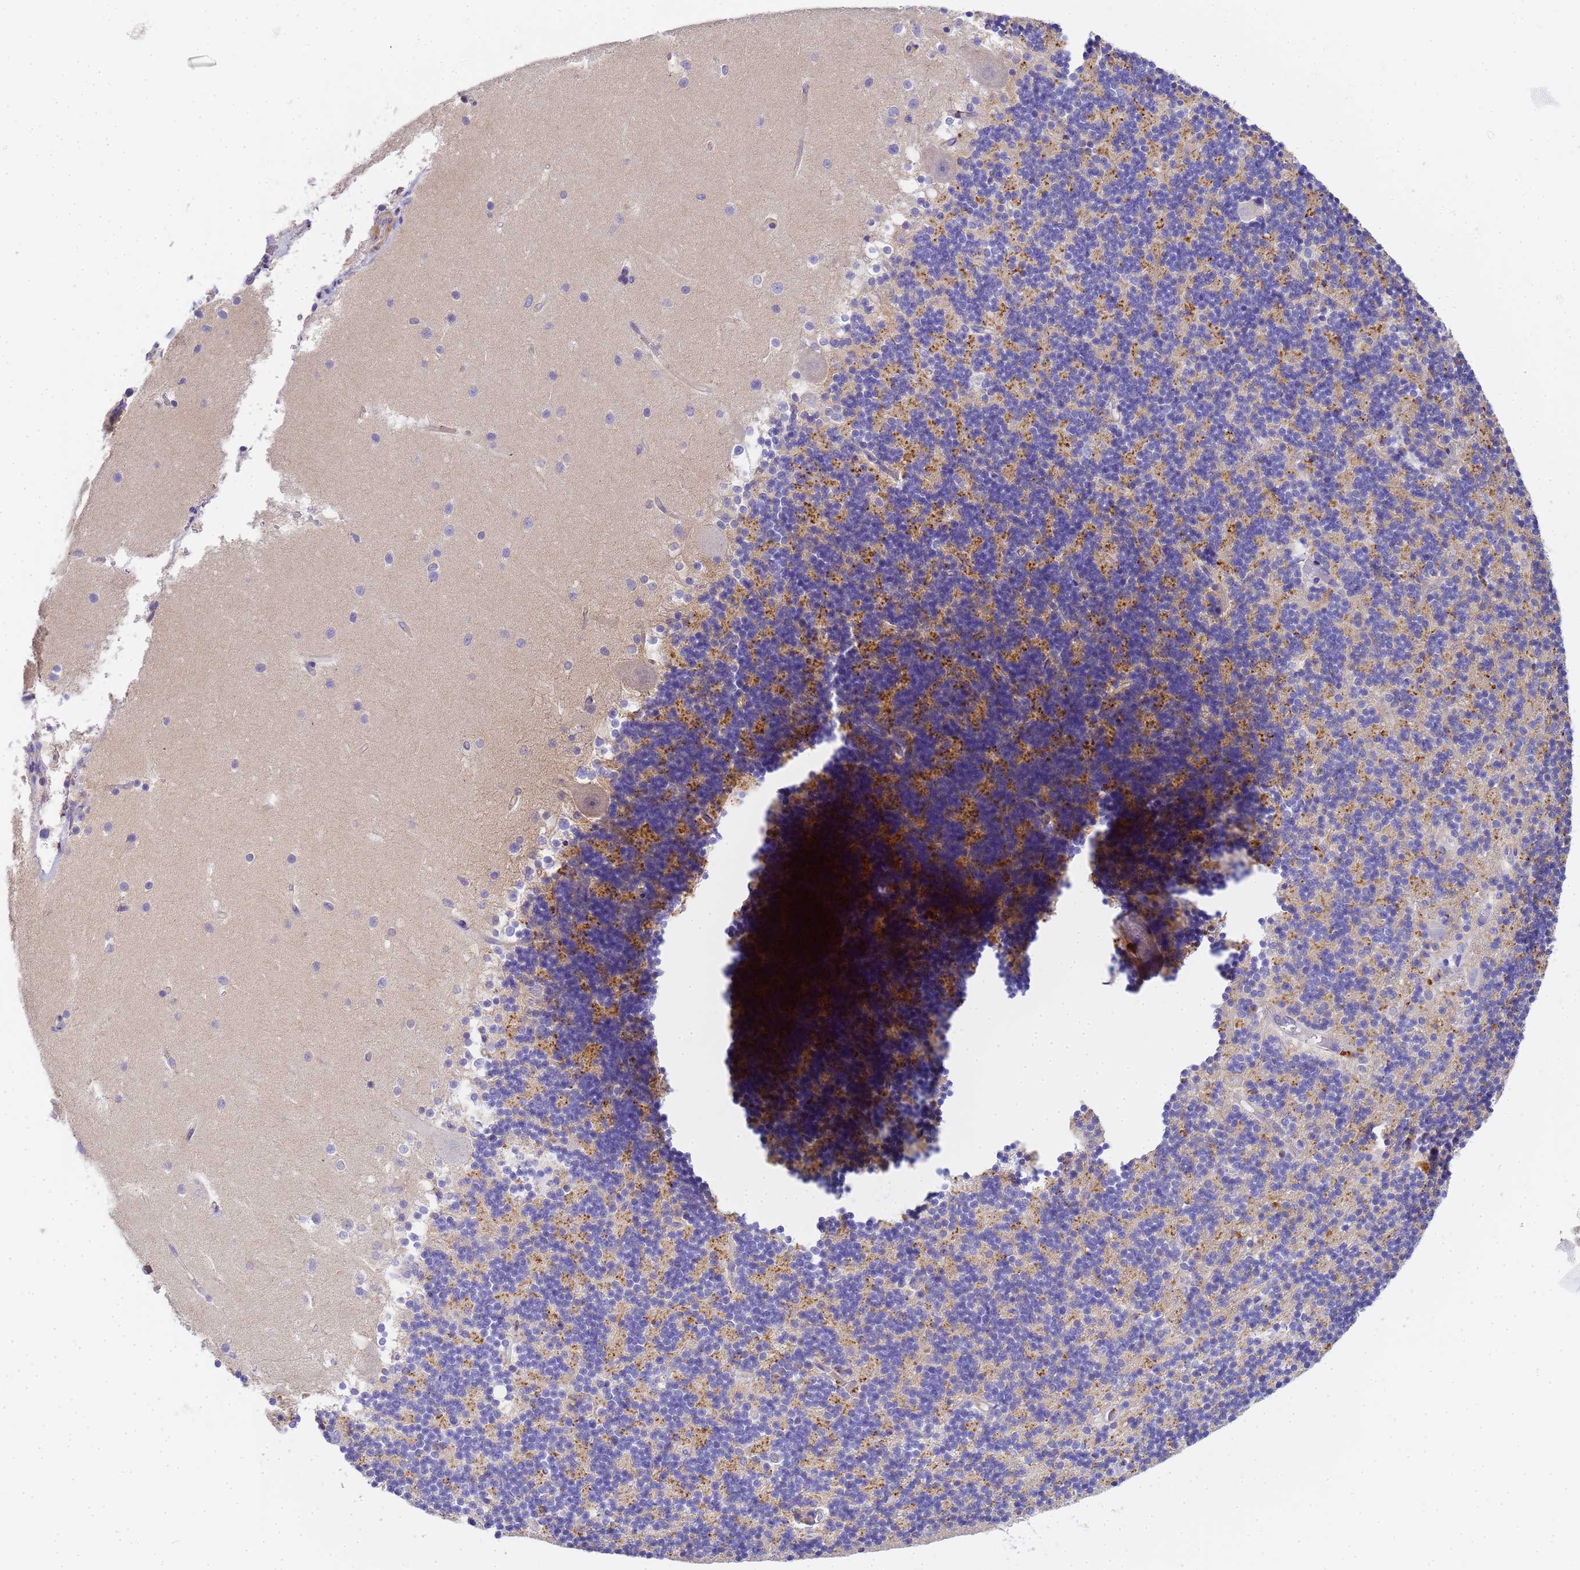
{"staining": {"intensity": "negative", "quantity": "none", "location": "none"}, "tissue": "cerebellum", "cell_type": "Cells in granular layer", "image_type": "normal", "snomed": [{"axis": "morphology", "description": "Normal tissue, NOS"}, {"axis": "topography", "description": "Cerebellum"}], "caption": "A micrograph of cerebellum stained for a protein demonstrates no brown staining in cells in granular layer.", "gene": "MYL10", "patient": {"sex": "male", "age": 54}}